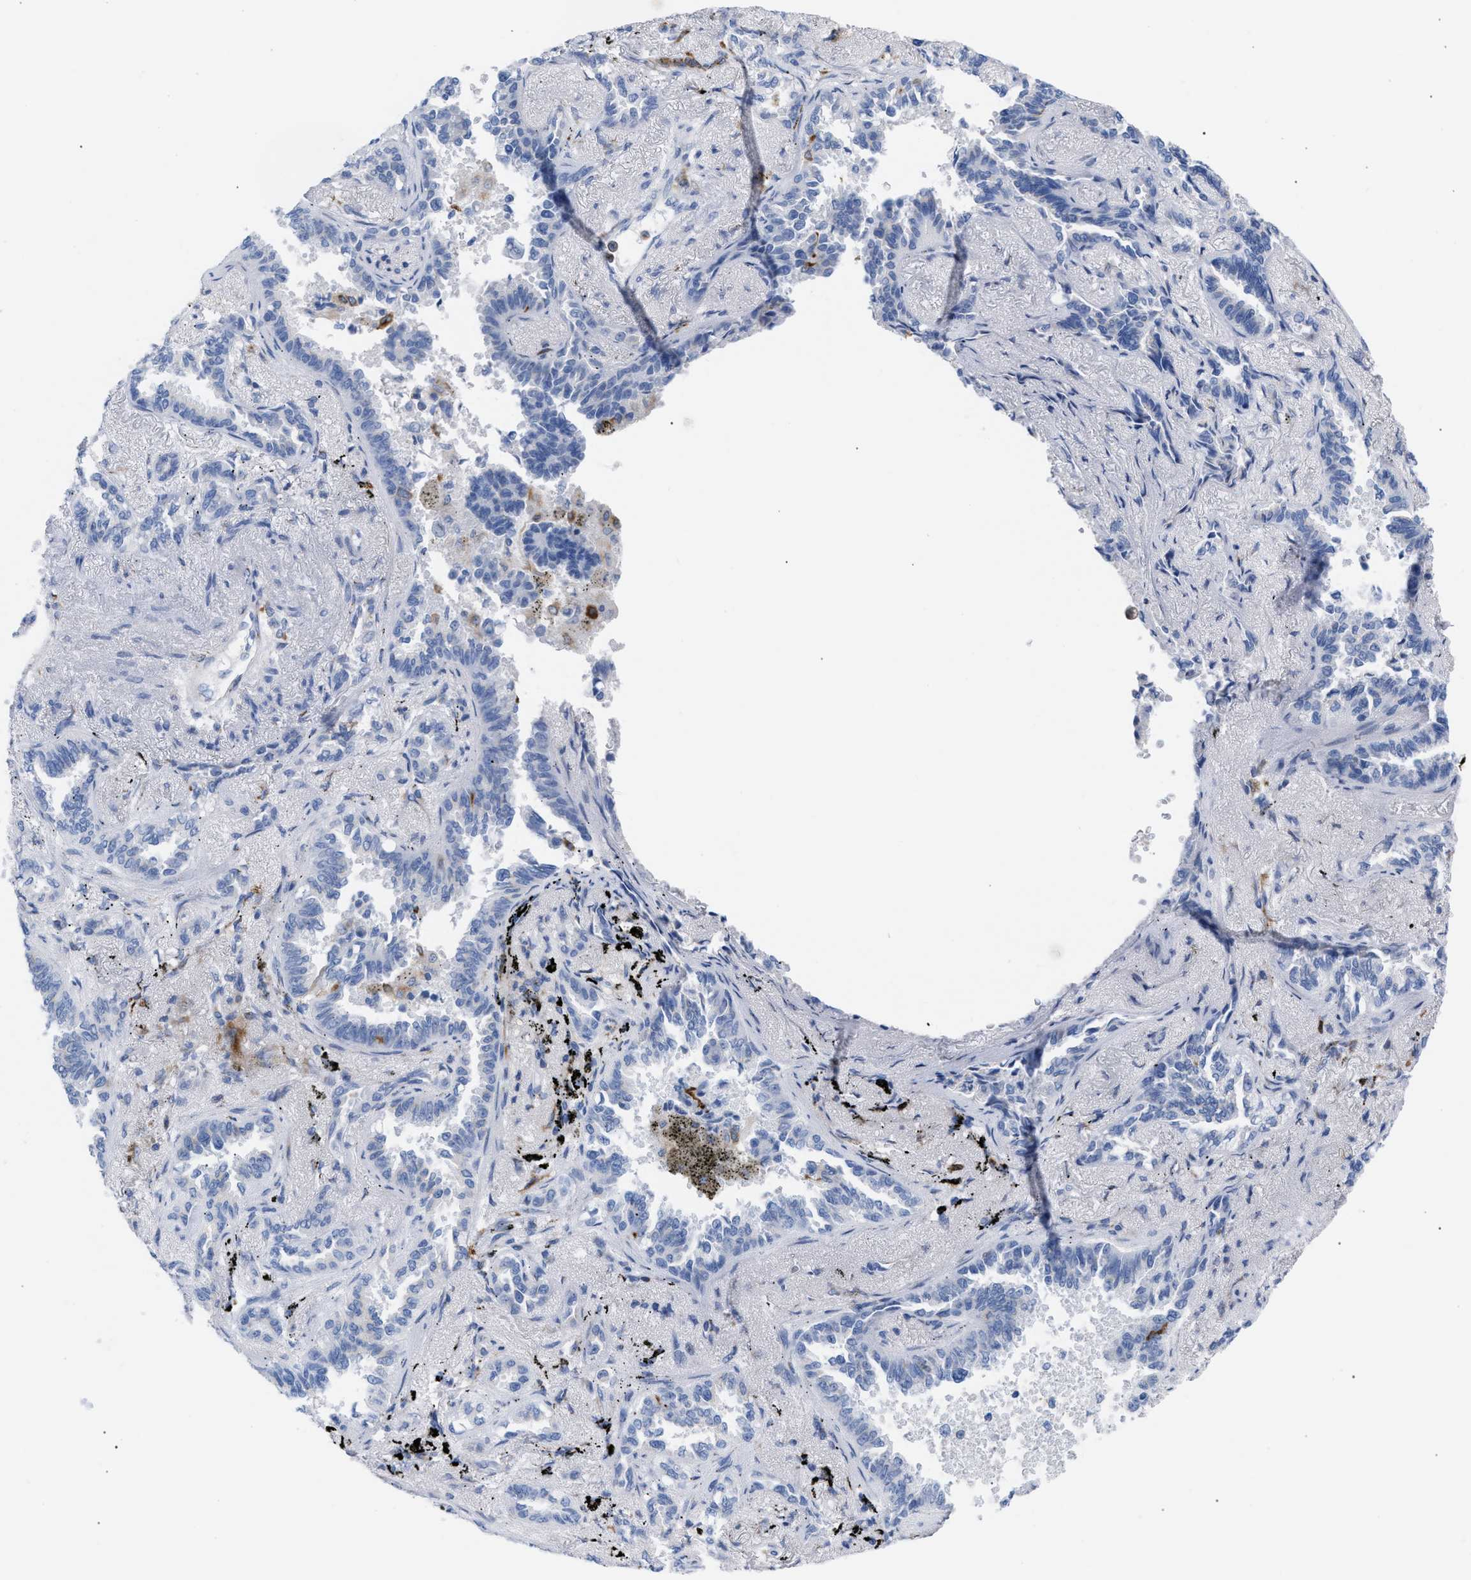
{"staining": {"intensity": "negative", "quantity": "none", "location": "none"}, "tissue": "lung cancer", "cell_type": "Tumor cells", "image_type": "cancer", "snomed": [{"axis": "morphology", "description": "Adenocarcinoma, NOS"}, {"axis": "topography", "description": "Lung"}], "caption": "Protein analysis of lung adenocarcinoma shows no significant expression in tumor cells. The staining was performed using DAB (3,3'-diaminobenzidine) to visualize the protein expression in brown, while the nuclei were stained in blue with hematoxylin (Magnification: 20x).", "gene": "TACC3", "patient": {"sex": "male", "age": 59}}